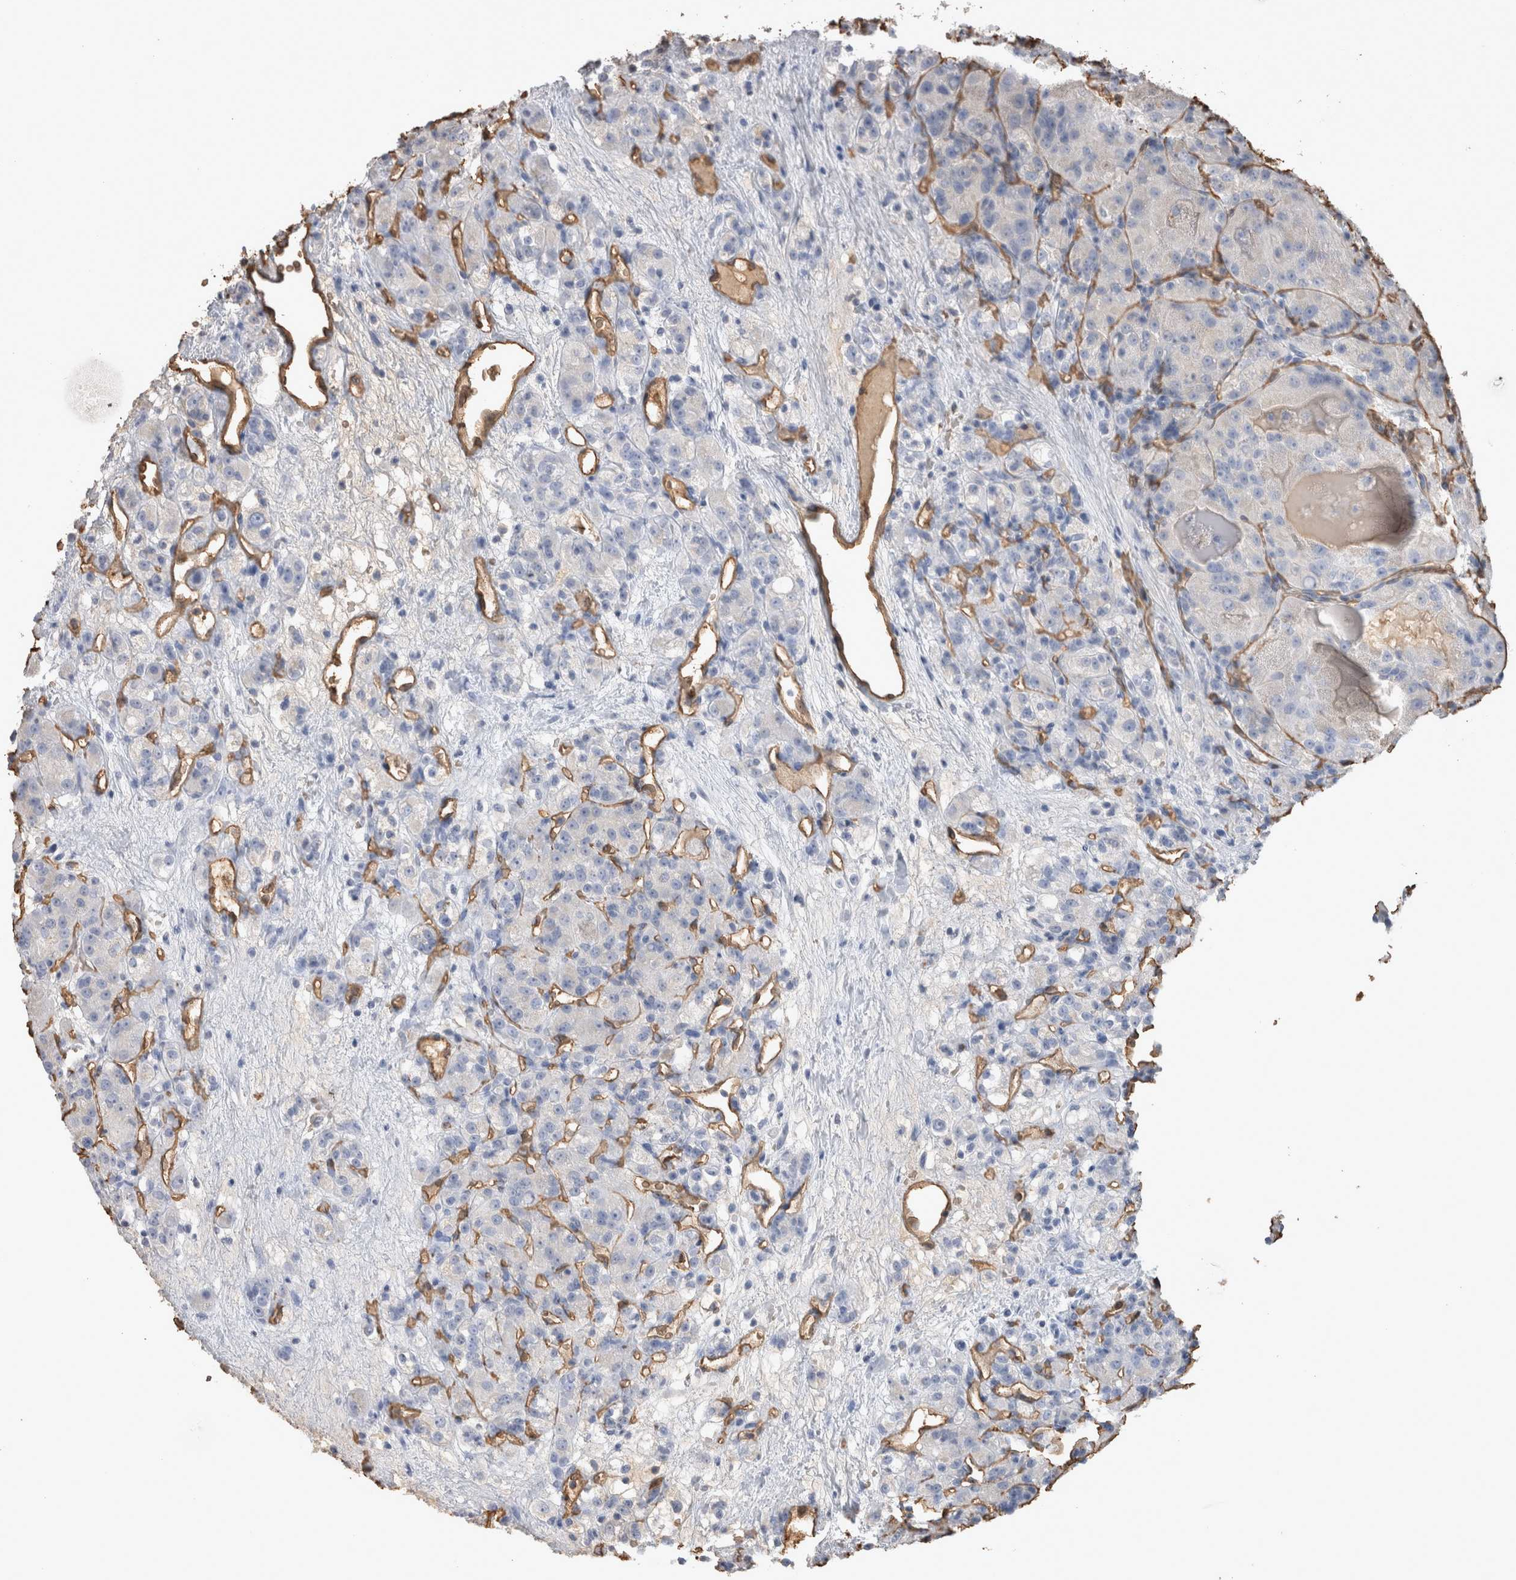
{"staining": {"intensity": "negative", "quantity": "none", "location": "none"}, "tissue": "renal cancer", "cell_type": "Tumor cells", "image_type": "cancer", "snomed": [{"axis": "morphology", "description": "Normal tissue, NOS"}, {"axis": "morphology", "description": "Adenocarcinoma, NOS"}, {"axis": "topography", "description": "Kidney"}], "caption": "This histopathology image is of renal adenocarcinoma stained with immunohistochemistry (IHC) to label a protein in brown with the nuclei are counter-stained blue. There is no staining in tumor cells.", "gene": "IL17RC", "patient": {"sex": "male", "age": 61}}